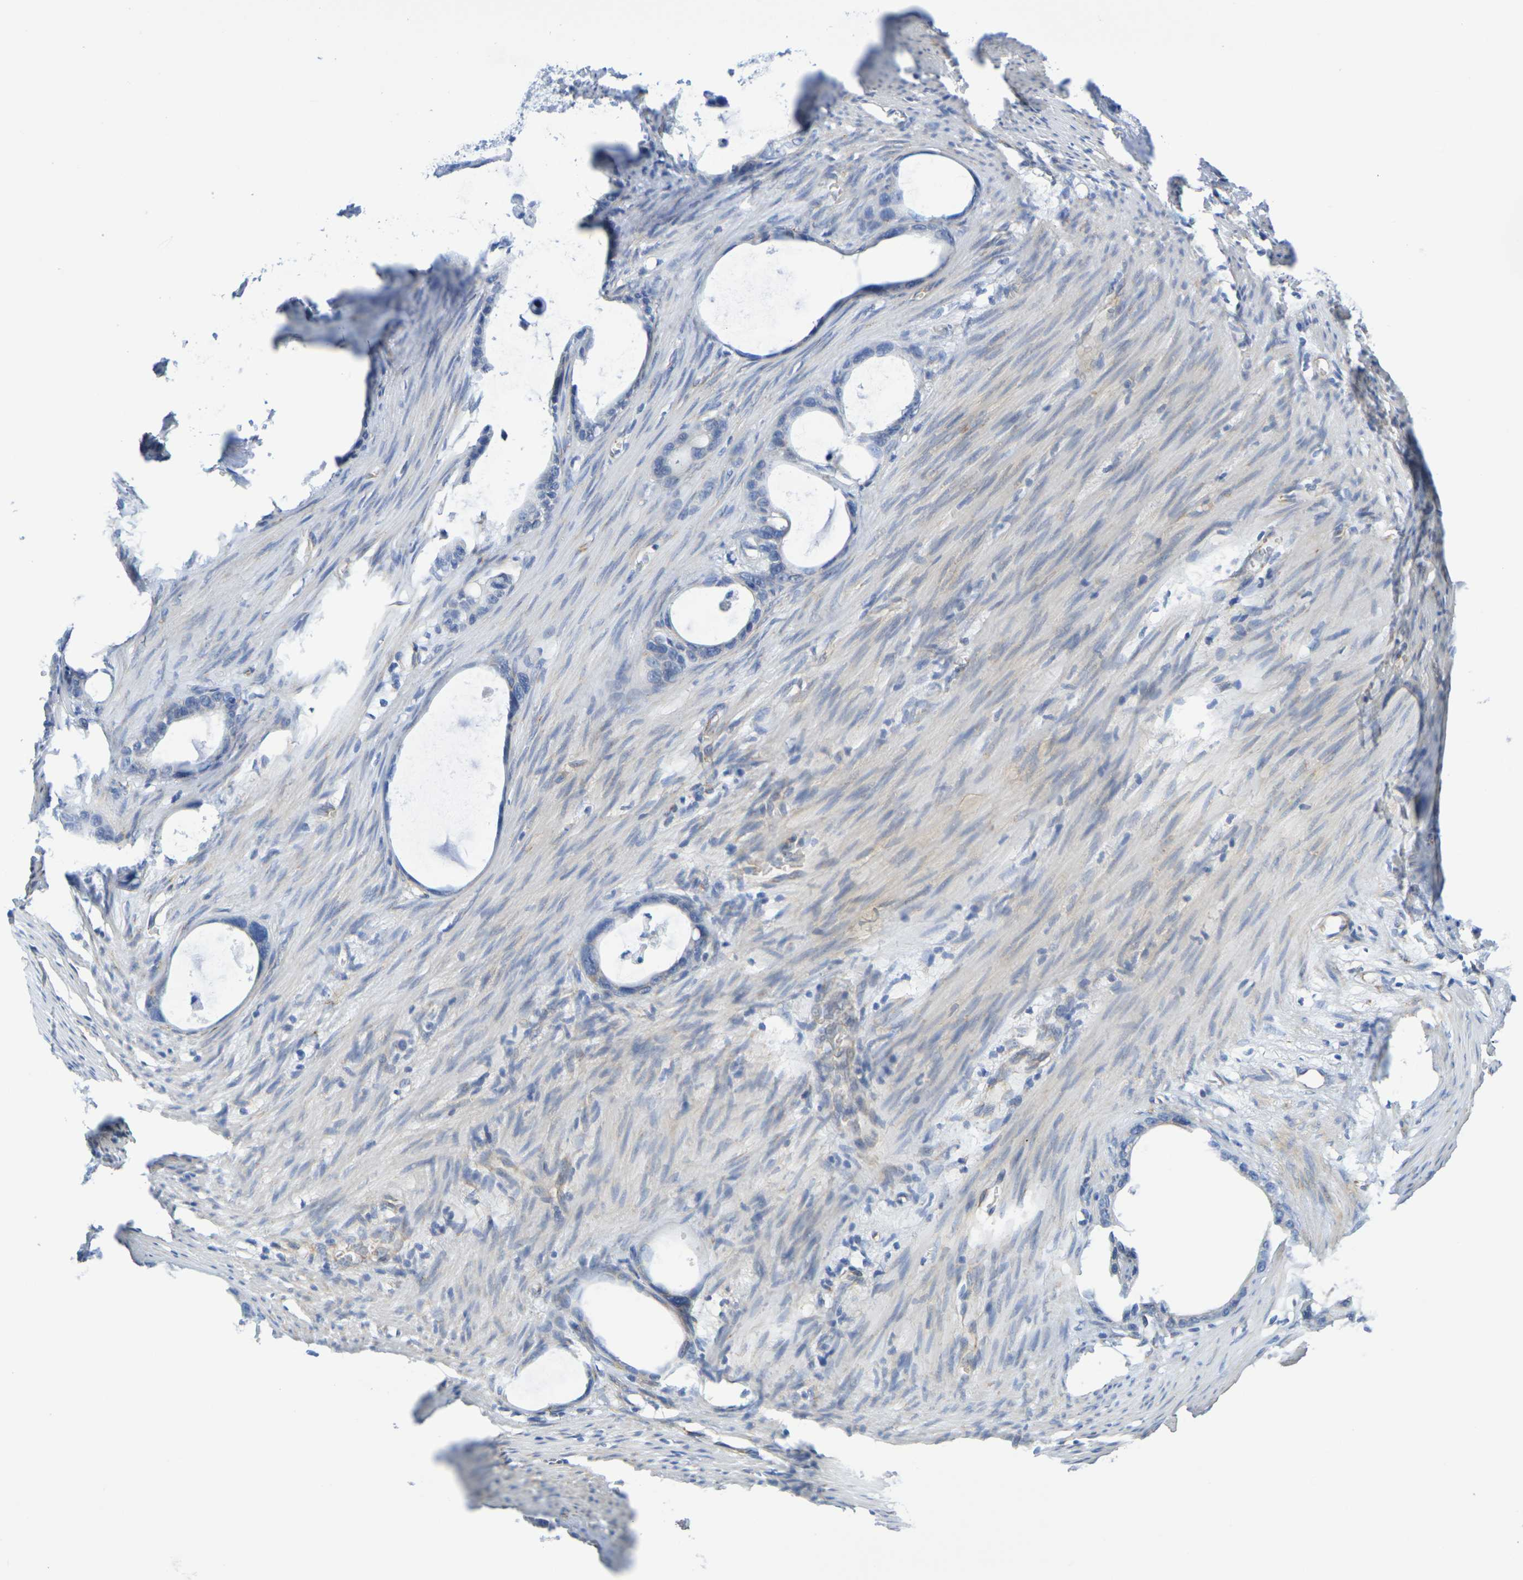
{"staining": {"intensity": "negative", "quantity": "none", "location": "none"}, "tissue": "stomach cancer", "cell_type": "Tumor cells", "image_type": "cancer", "snomed": [{"axis": "morphology", "description": "Adenocarcinoma, NOS"}, {"axis": "topography", "description": "Stomach"}], "caption": "Tumor cells show no significant staining in stomach adenocarcinoma.", "gene": "TMCC3", "patient": {"sex": "female", "age": 75}}